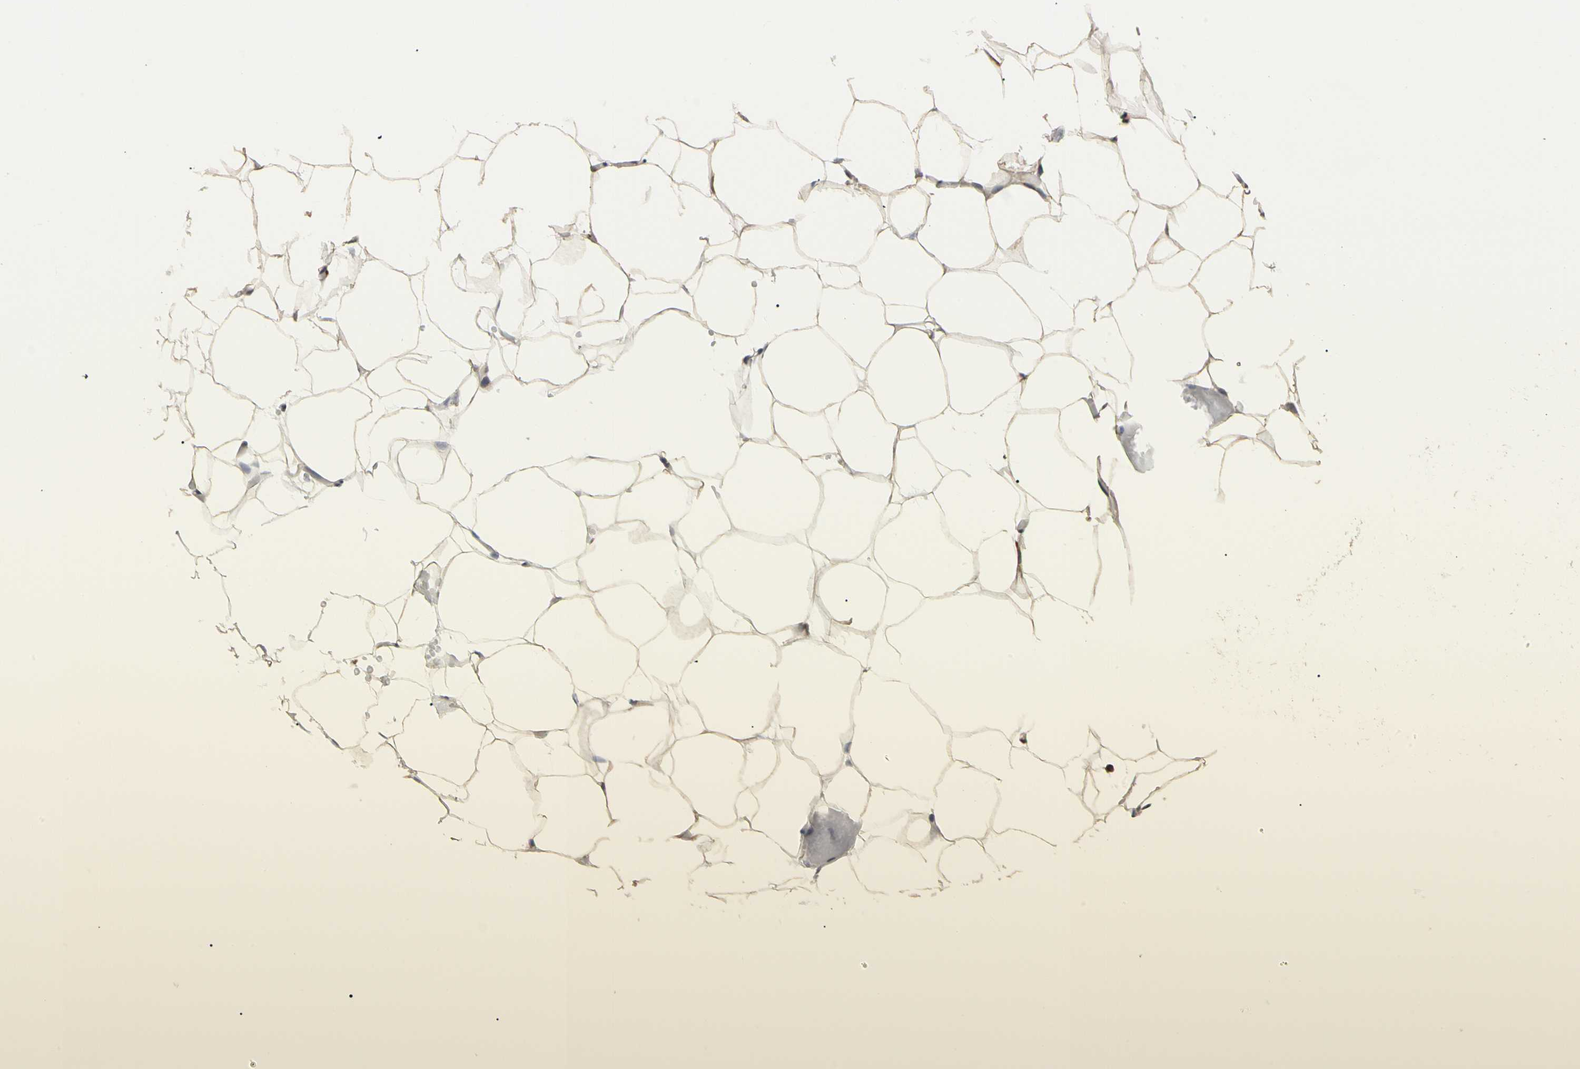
{"staining": {"intensity": "moderate", "quantity": ">75%", "location": "cytoplasmic/membranous,nuclear"}, "tissue": "adipose tissue", "cell_type": "Adipocytes", "image_type": "normal", "snomed": [{"axis": "morphology", "description": "Normal tissue, NOS"}, {"axis": "topography", "description": "Breast"}, {"axis": "topography", "description": "Adipose tissue"}], "caption": "Moderate cytoplasmic/membranous,nuclear positivity for a protein is present in about >75% of adipocytes of benign adipose tissue using IHC.", "gene": "TMPO", "patient": {"sex": "female", "age": 25}}